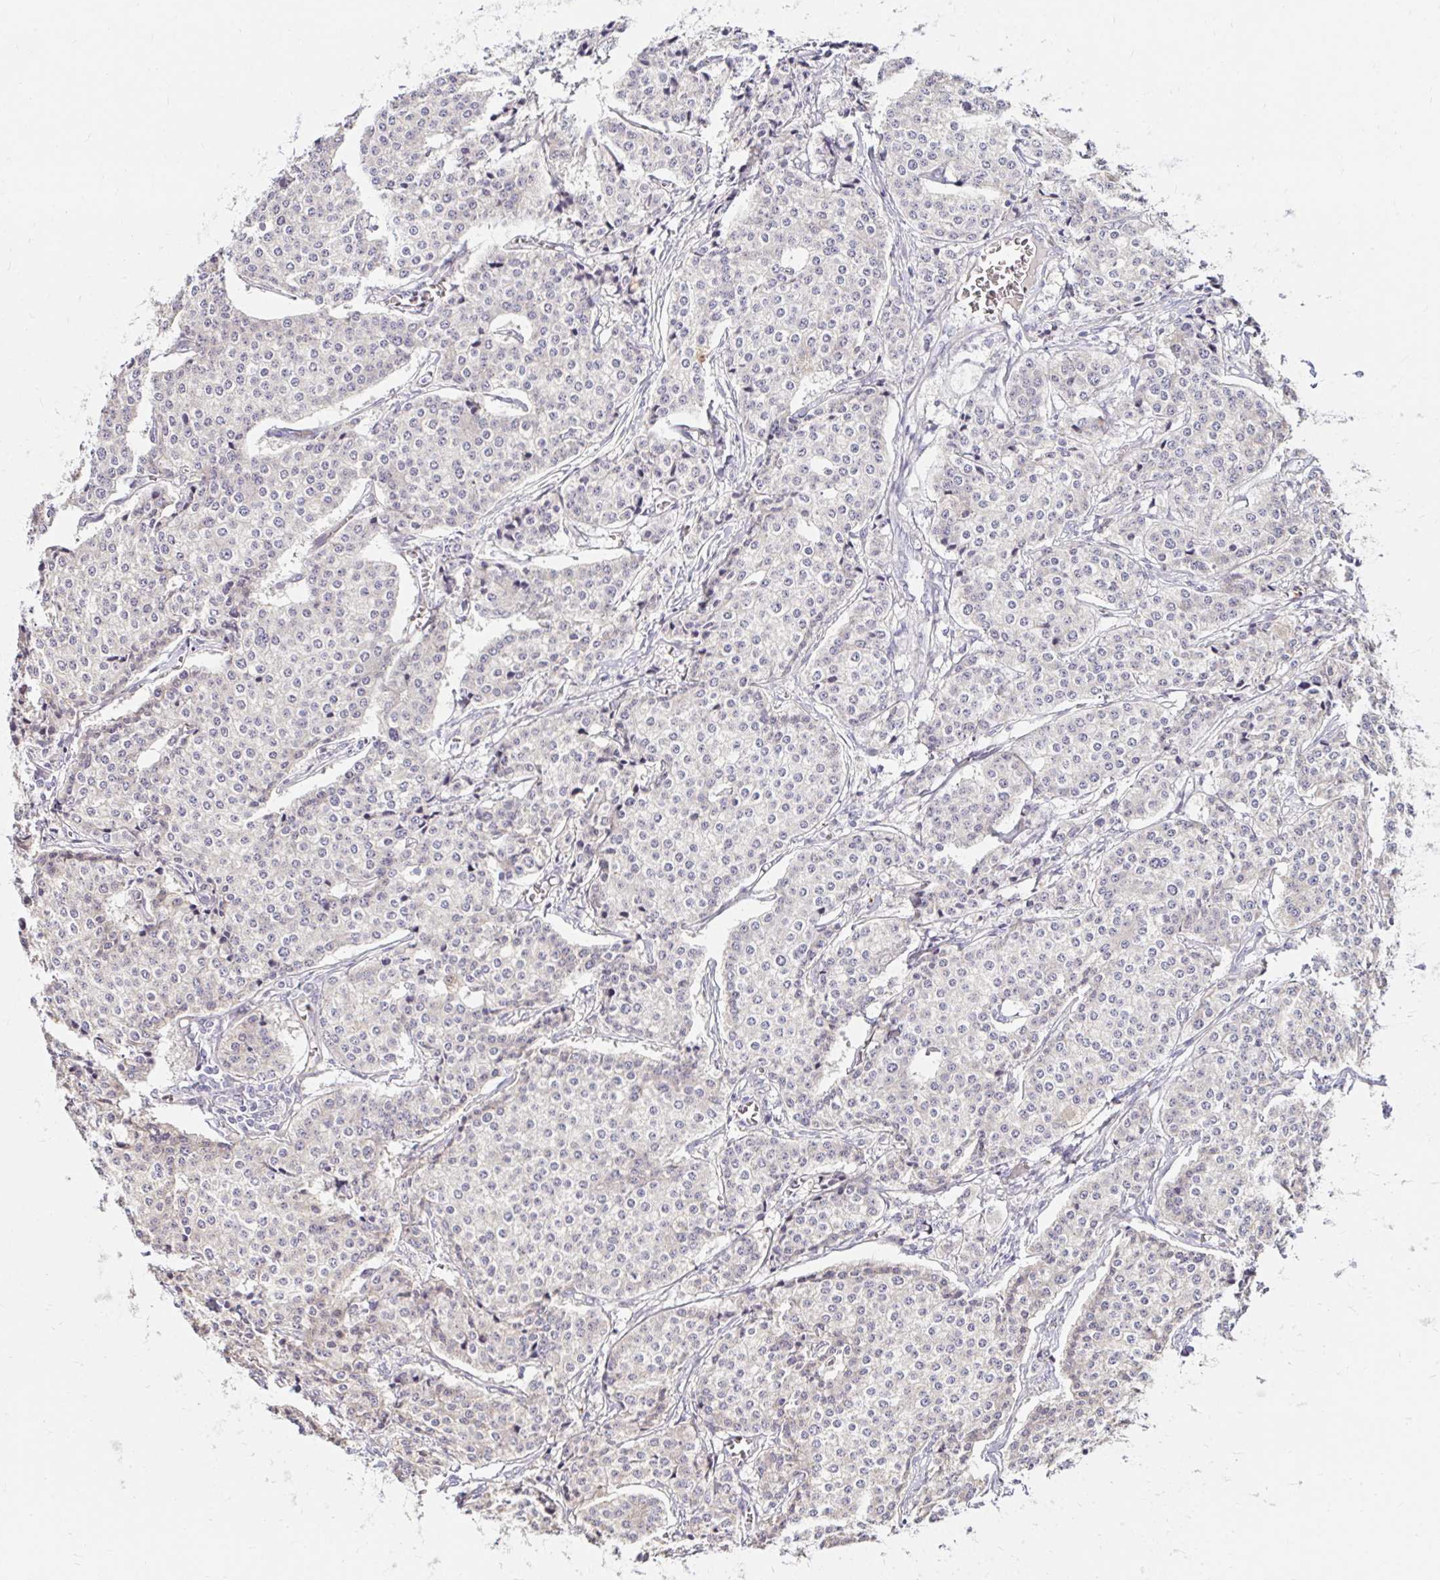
{"staining": {"intensity": "negative", "quantity": "none", "location": "none"}, "tissue": "carcinoid", "cell_type": "Tumor cells", "image_type": "cancer", "snomed": [{"axis": "morphology", "description": "Carcinoid, malignant, NOS"}, {"axis": "topography", "description": "Small intestine"}], "caption": "Immunohistochemical staining of human carcinoid exhibits no significant positivity in tumor cells. Brightfield microscopy of IHC stained with DAB (brown) and hematoxylin (blue), captured at high magnification.", "gene": "GUCY1A1", "patient": {"sex": "female", "age": 64}}